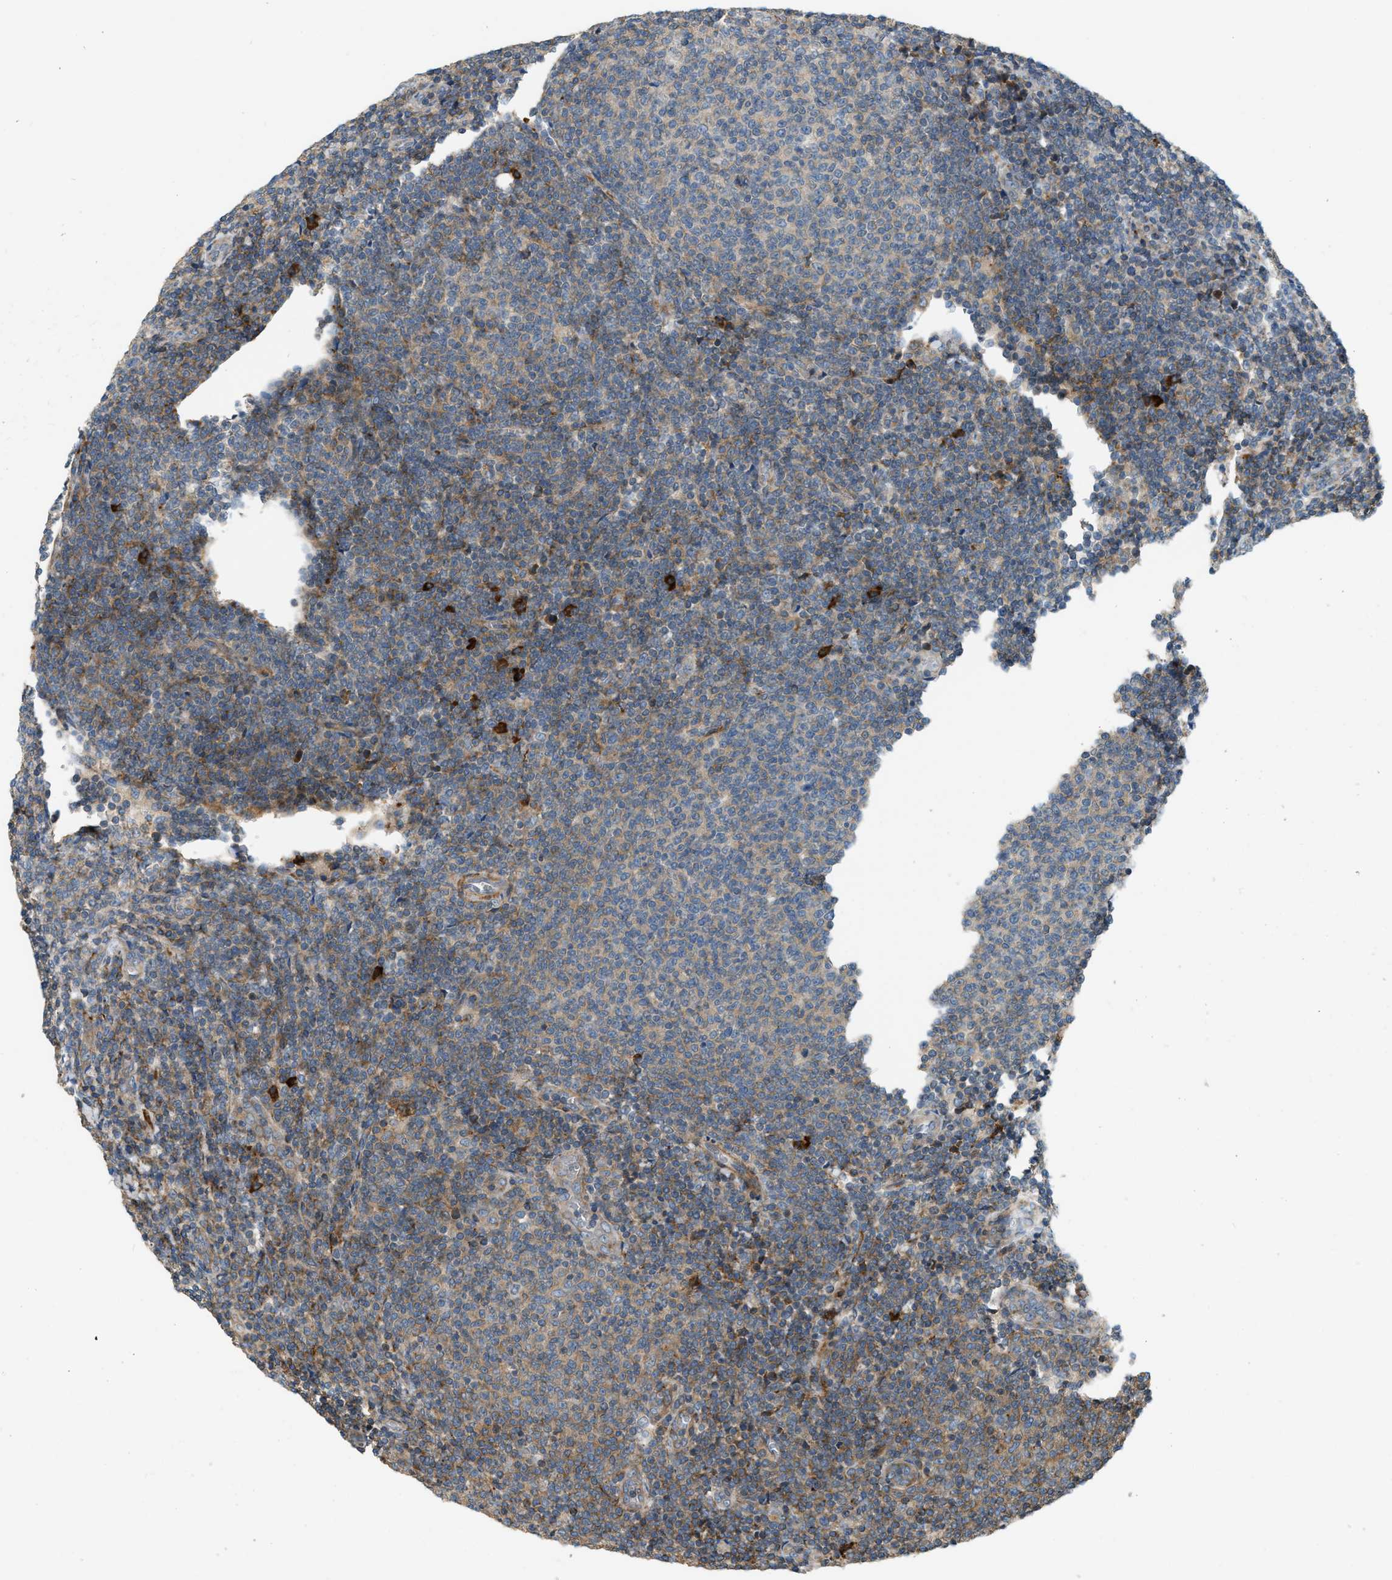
{"staining": {"intensity": "negative", "quantity": "none", "location": "none"}, "tissue": "lymphoma", "cell_type": "Tumor cells", "image_type": "cancer", "snomed": [{"axis": "morphology", "description": "Malignant lymphoma, non-Hodgkin's type, Low grade"}, {"axis": "topography", "description": "Lymph node"}], "caption": "Immunohistochemical staining of malignant lymphoma, non-Hodgkin's type (low-grade) shows no significant expression in tumor cells.", "gene": "BTN3A2", "patient": {"sex": "male", "age": 66}}